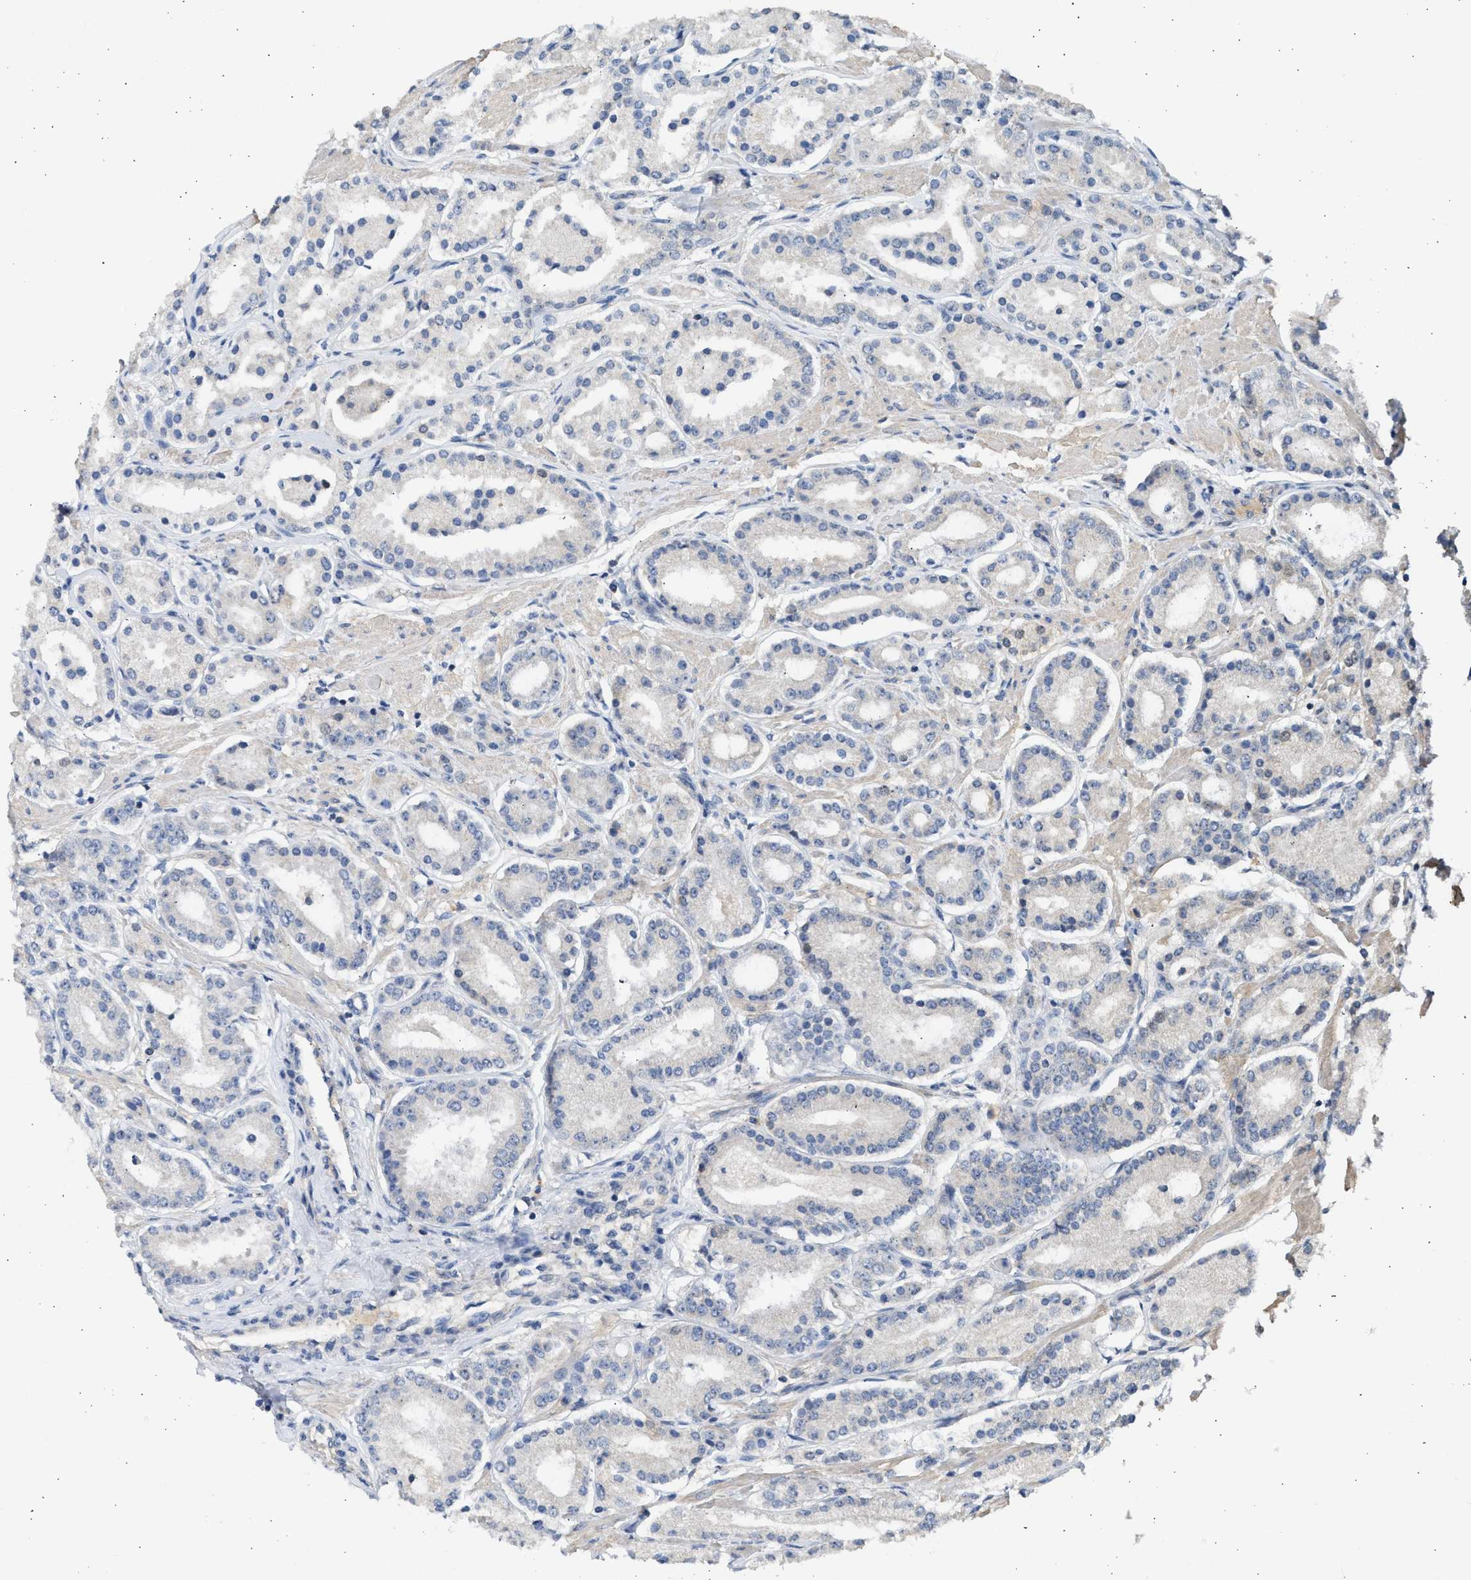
{"staining": {"intensity": "negative", "quantity": "none", "location": "none"}, "tissue": "prostate cancer", "cell_type": "Tumor cells", "image_type": "cancer", "snomed": [{"axis": "morphology", "description": "Adenocarcinoma, Low grade"}, {"axis": "topography", "description": "Prostate"}], "caption": "There is no significant positivity in tumor cells of prostate cancer (low-grade adenocarcinoma). Nuclei are stained in blue.", "gene": "SULT2A1", "patient": {"sex": "male", "age": 63}}